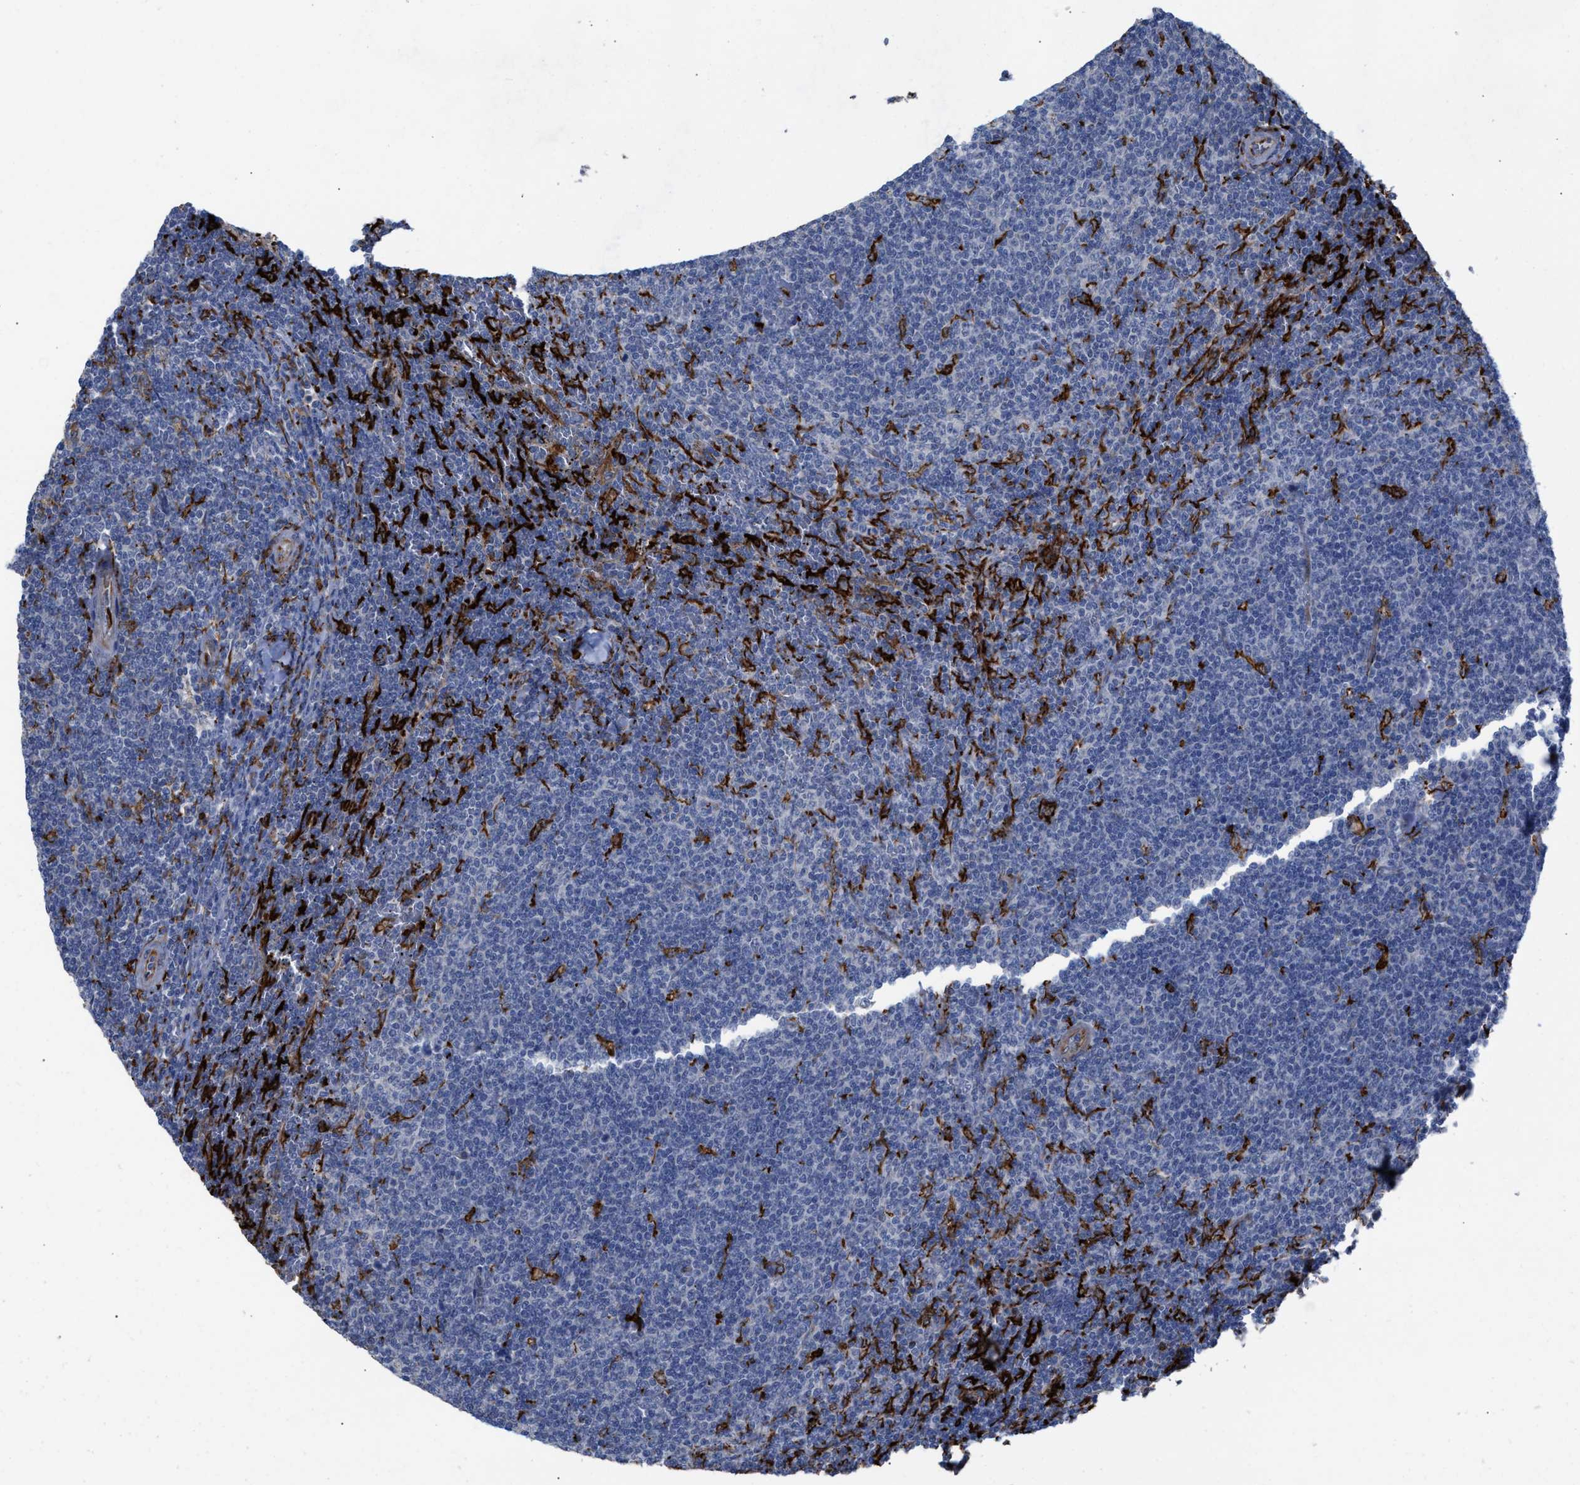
{"staining": {"intensity": "negative", "quantity": "none", "location": "none"}, "tissue": "lymphoma", "cell_type": "Tumor cells", "image_type": "cancer", "snomed": [{"axis": "morphology", "description": "Malignant lymphoma, non-Hodgkin's type, Low grade"}, {"axis": "topography", "description": "Spleen"}], "caption": "An IHC photomicrograph of low-grade malignant lymphoma, non-Hodgkin's type is shown. There is no staining in tumor cells of low-grade malignant lymphoma, non-Hodgkin's type.", "gene": "SLC47A1", "patient": {"sex": "female", "age": 50}}